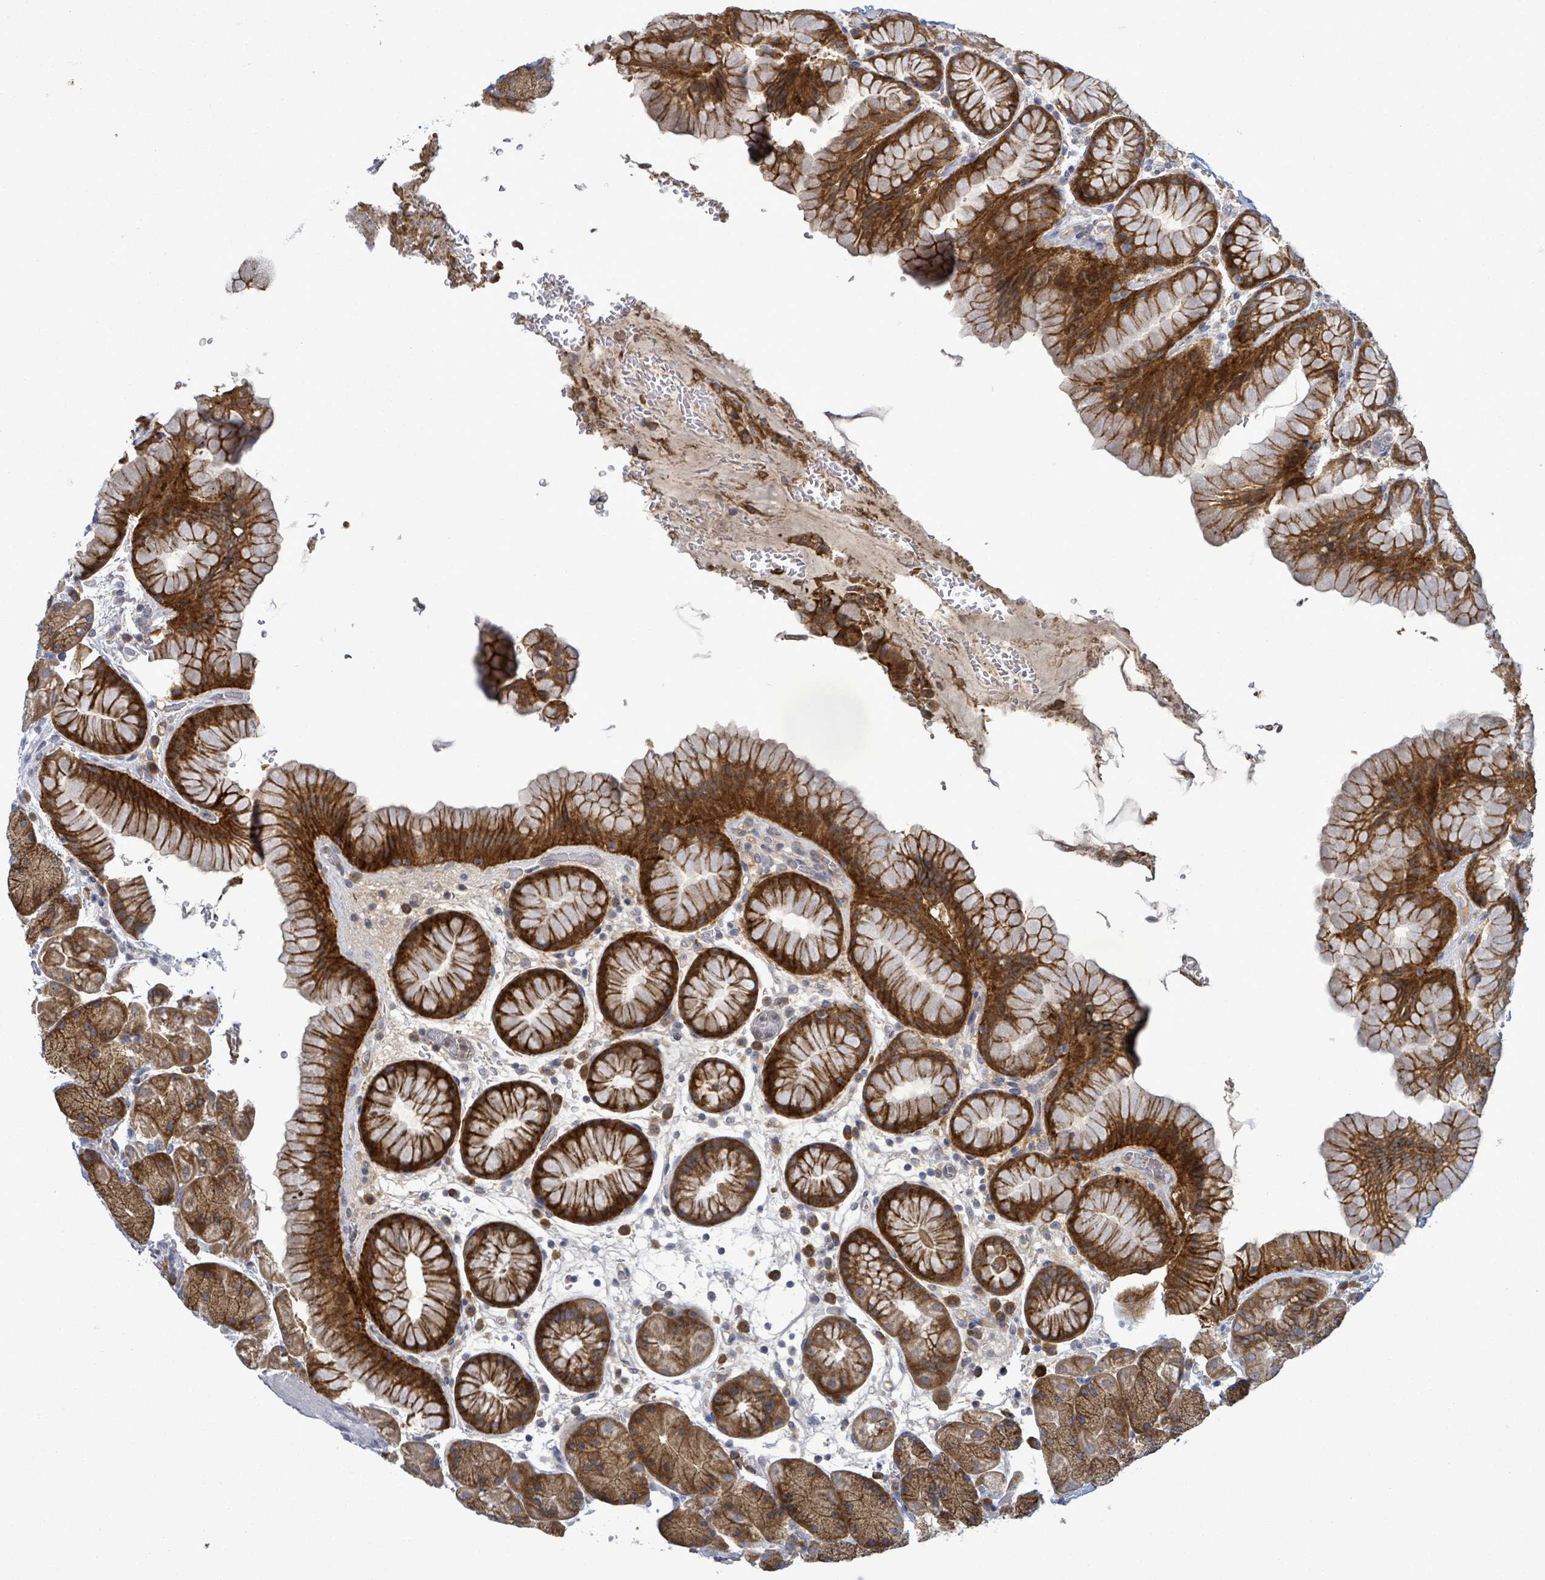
{"staining": {"intensity": "strong", "quantity": ">75%", "location": "cytoplasmic/membranous"}, "tissue": "stomach", "cell_type": "Glandular cells", "image_type": "normal", "snomed": [{"axis": "morphology", "description": "Normal tissue, NOS"}, {"axis": "topography", "description": "Stomach, upper"}, {"axis": "topography", "description": "Stomach, lower"}], "caption": "IHC staining of unremarkable stomach, which shows high levels of strong cytoplasmic/membranous expression in about >75% of glandular cells indicating strong cytoplasmic/membranous protein expression. The staining was performed using DAB (brown) for protein detection and nuclei were counterstained in hematoxylin (blue).", "gene": "ATP13A1", "patient": {"sex": "male", "age": 67}}